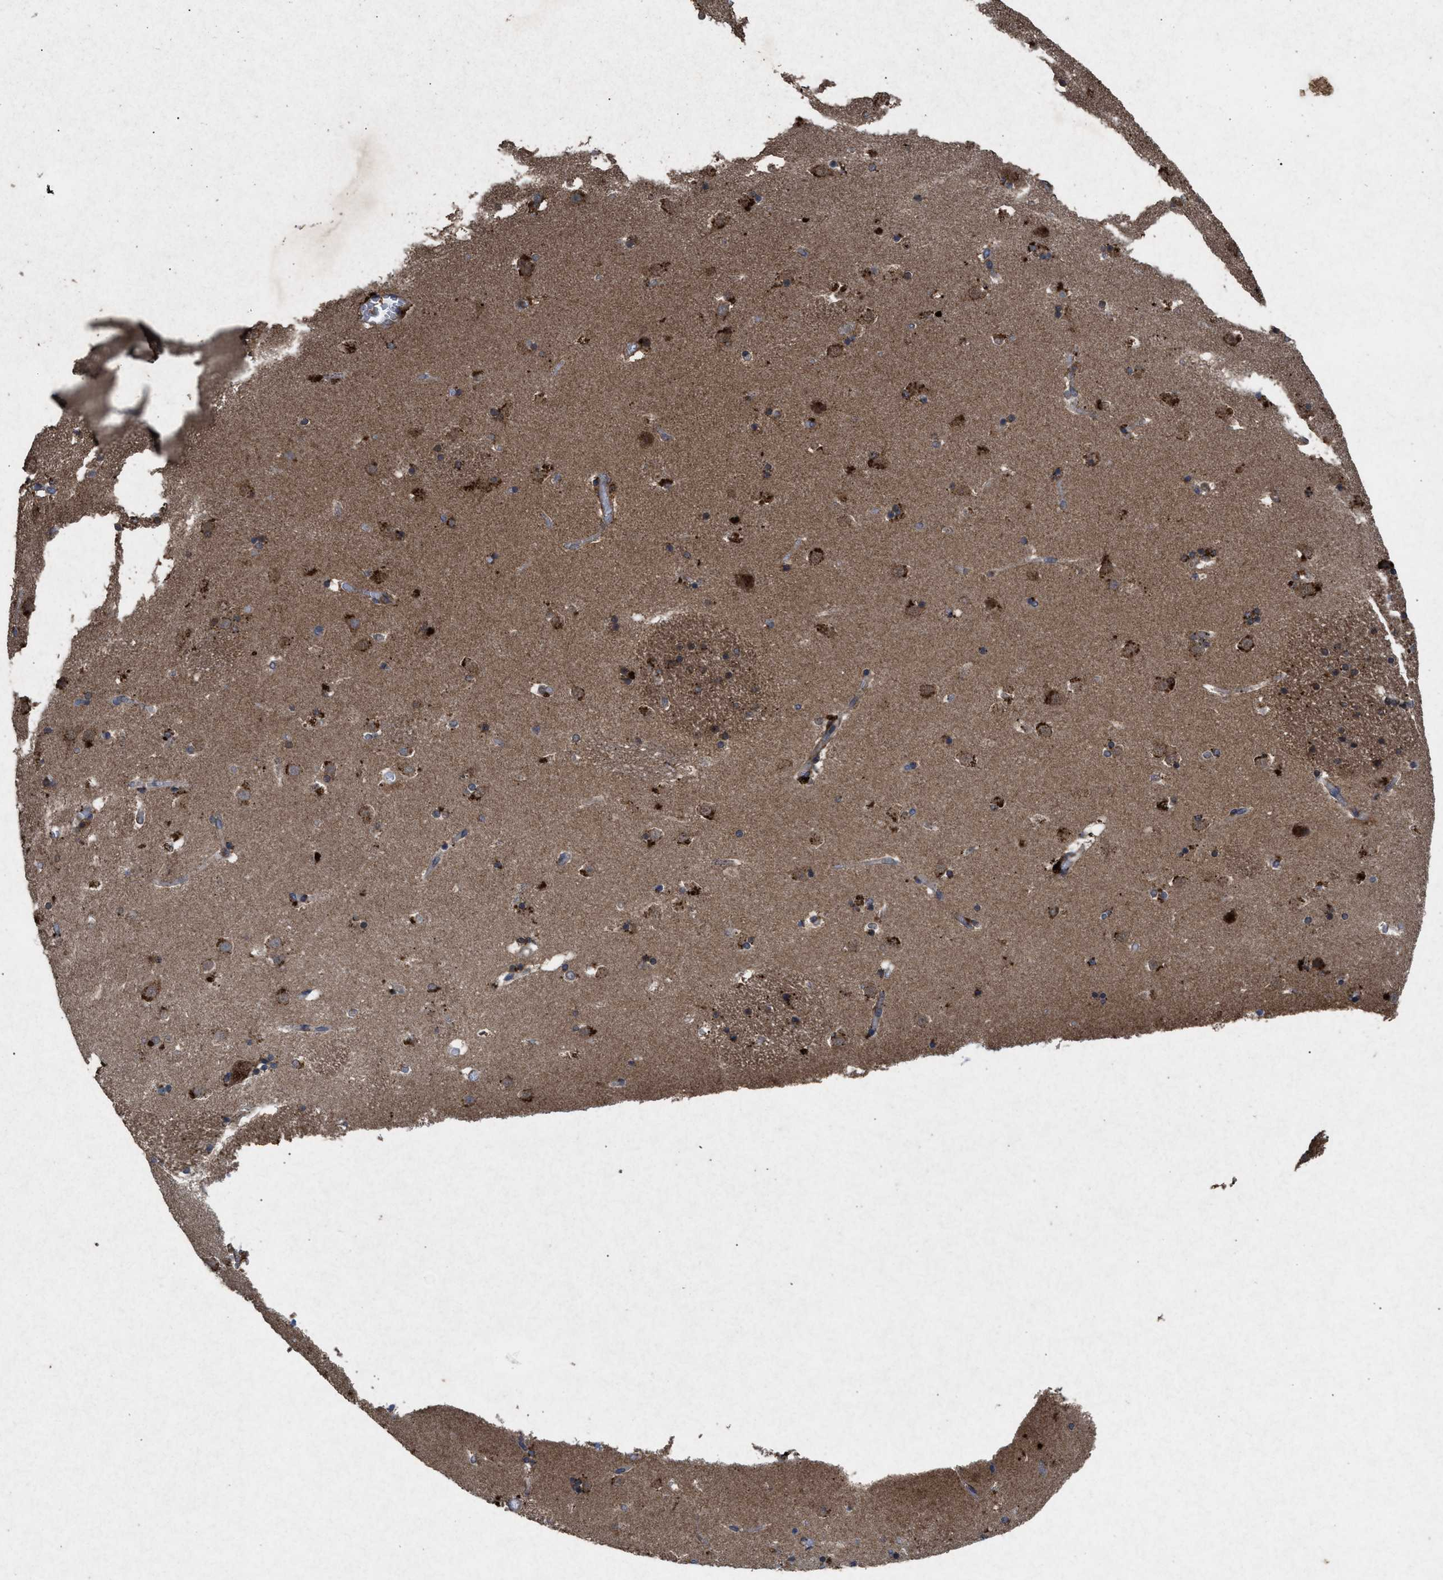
{"staining": {"intensity": "moderate", "quantity": "25%-75%", "location": "cytoplasmic/membranous"}, "tissue": "caudate", "cell_type": "Glial cells", "image_type": "normal", "snomed": [{"axis": "morphology", "description": "Normal tissue, NOS"}, {"axis": "topography", "description": "Lateral ventricle wall"}], "caption": "Normal caudate exhibits moderate cytoplasmic/membranous staining in about 25%-75% of glial cells, visualized by immunohistochemistry.", "gene": "MSI2", "patient": {"sex": "male", "age": 45}}